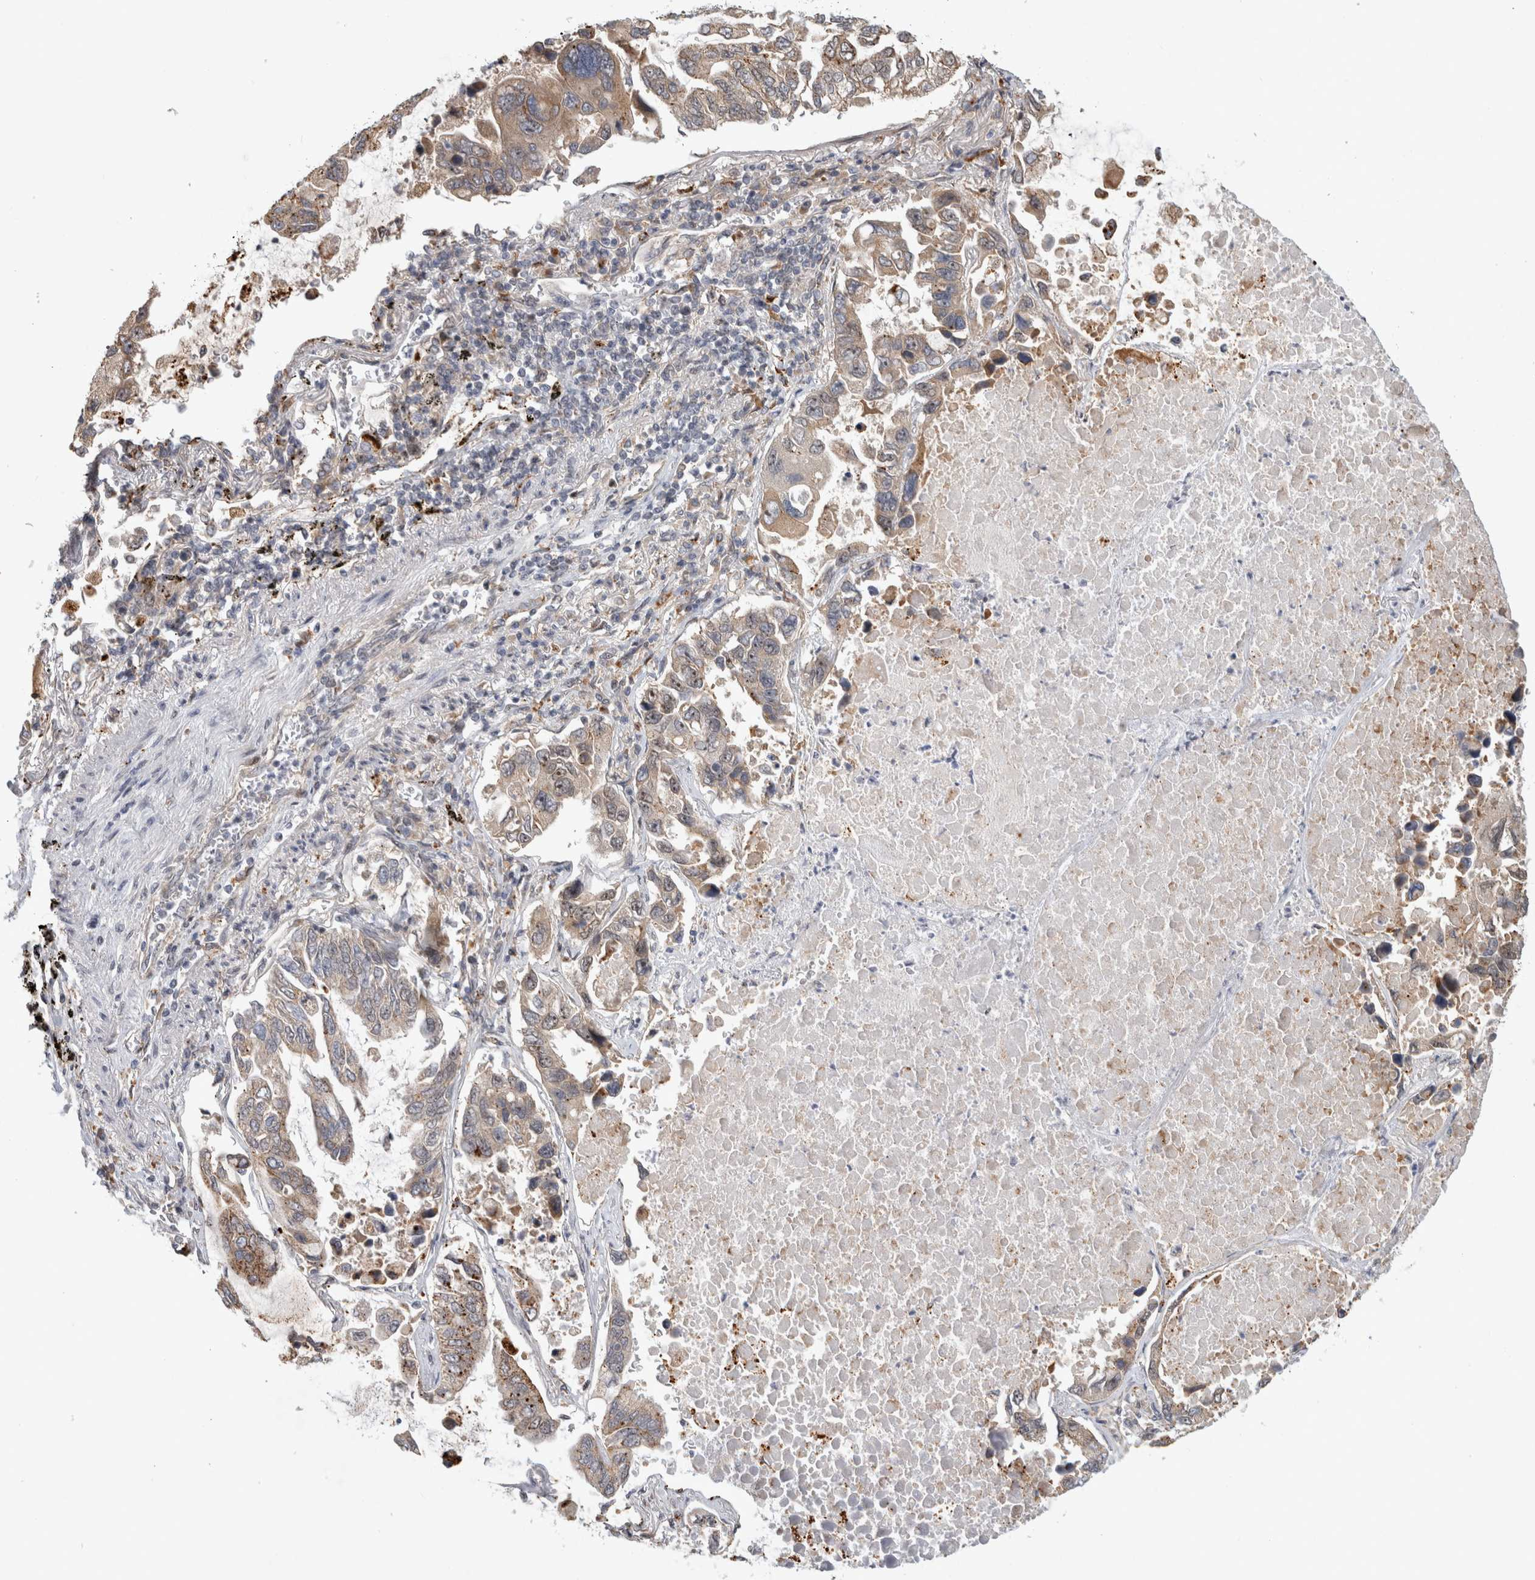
{"staining": {"intensity": "moderate", "quantity": ">75%", "location": "cytoplasmic/membranous"}, "tissue": "lung cancer", "cell_type": "Tumor cells", "image_type": "cancer", "snomed": [{"axis": "morphology", "description": "Adenocarcinoma, NOS"}, {"axis": "topography", "description": "Lung"}], "caption": "Lung cancer (adenocarcinoma) stained with DAB immunohistochemistry reveals medium levels of moderate cytoplasmic/membranous expression in approximately >75% of tumor cells.", "gene": "NAB2", "patient": {"sex": "male", "age": 64}}